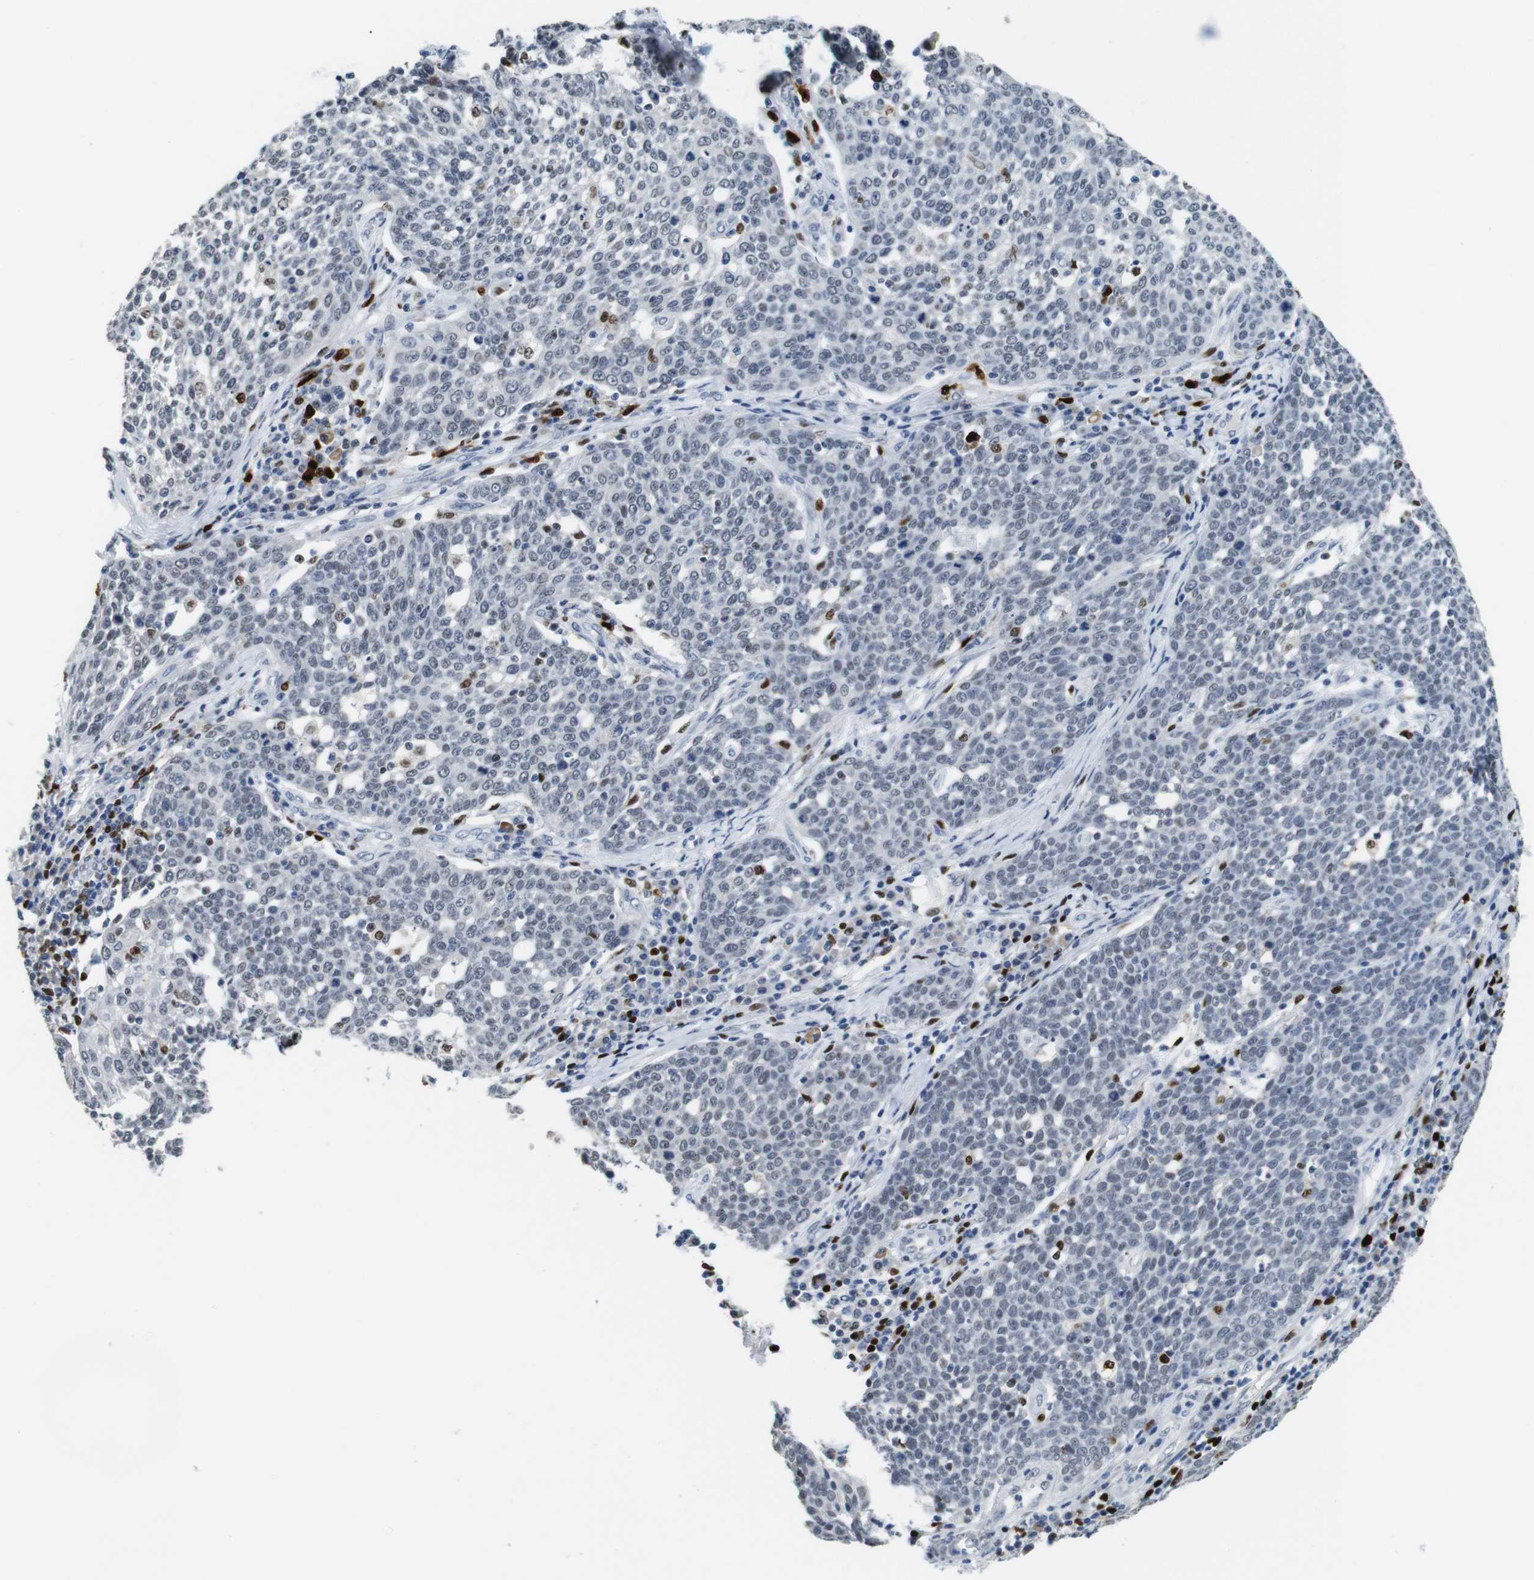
{"staining": {"intensity": "negative", "quantity": "none", "location": "none"}, "tissue": "cervical cancer", "cell_type": "Tumor cells", "image_type": "cancer", "snomed": [{"axis": "morphology", "description": "Squamous cell carcinoma, NOS"}, {"axis": "topography", "description": "Cervix"}], "caption": "An image of cervical cancer (squamous cell carcinoma) stained for a protein demonstrates no brown staining in tumor cells.", "gene": "IRF8", "patient": {"sex": "female", "age": 34}}